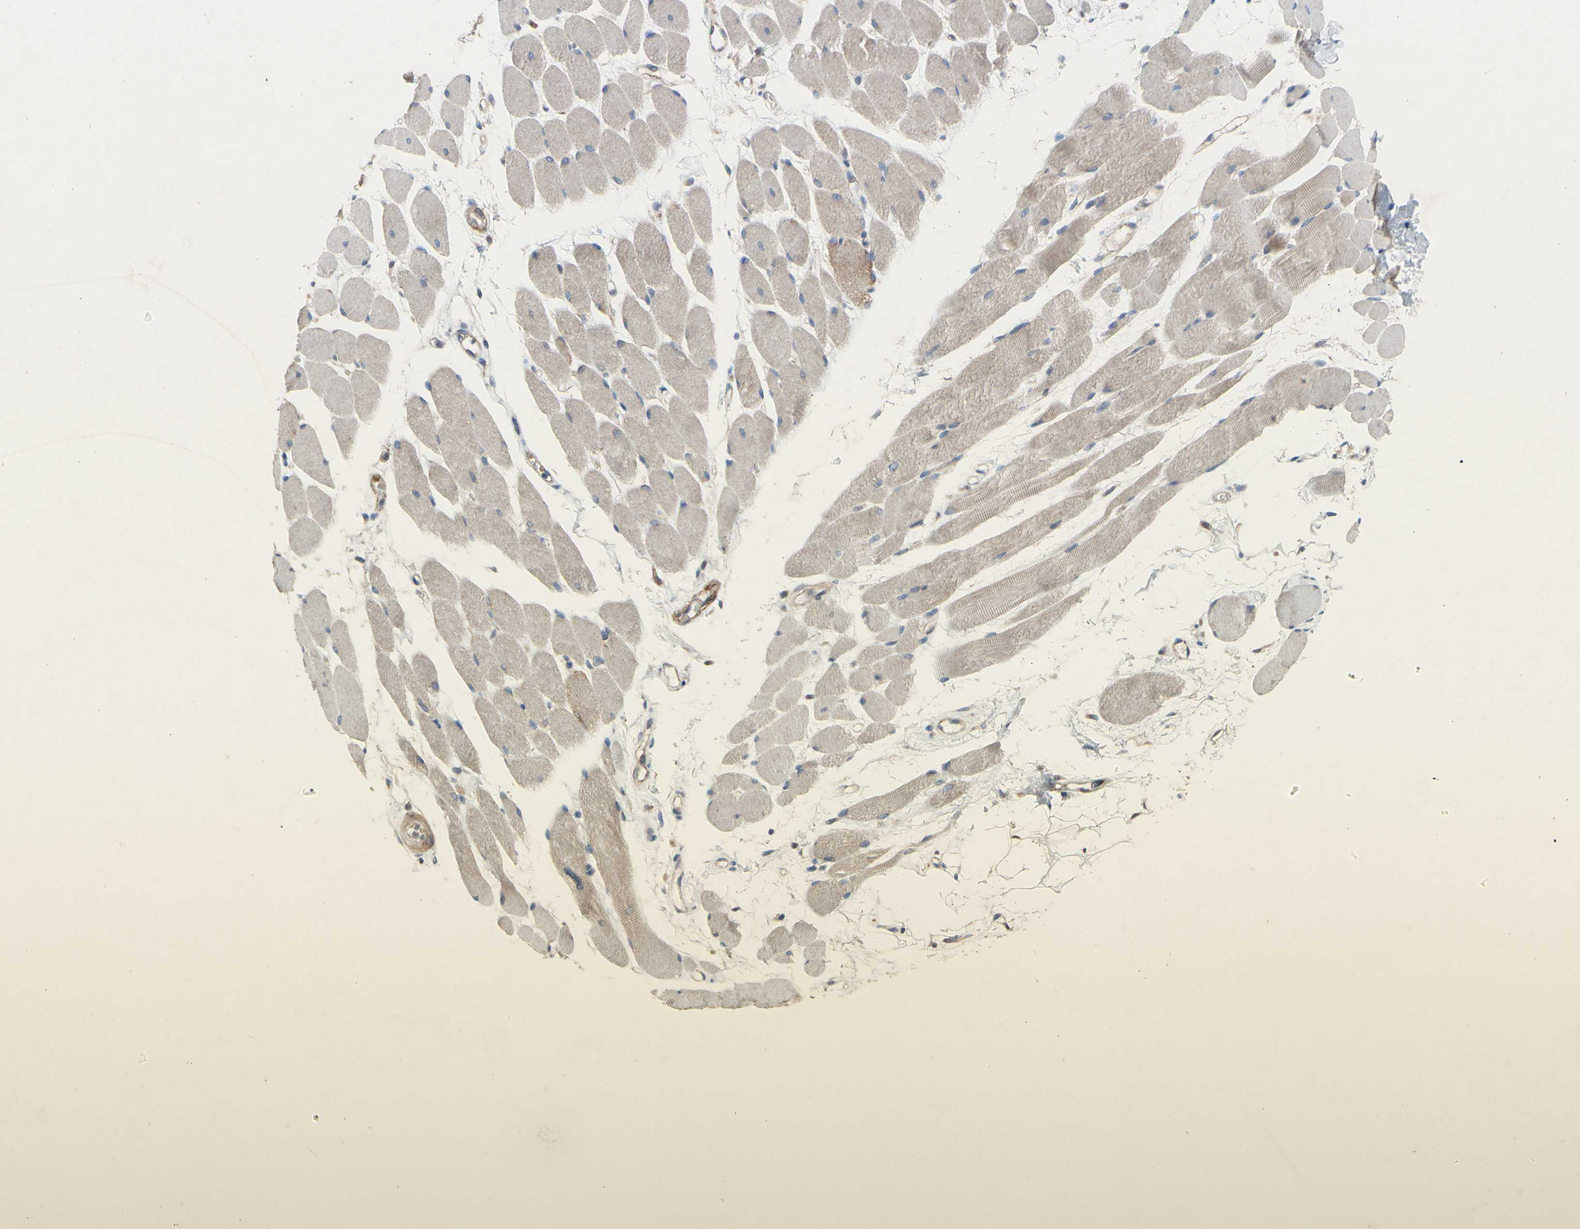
{"staining": {"intensity": "moderate", "quantity": ">75%", "location": "cytoplasmic/membranous"}, "tissue": "skeletal muscle", "cell_type": "Myocytes", "image_type": "normal", "snomed": [{"axis": "morphology", "description": "Normal tissue, NOS"}, {"axis": "topography", "description": "Skeletal muscle"}, {"axis": "topography", "description": "Peripheral nerve tissue"}], "caption": "Immunohistochemistry (DAB) staining of unremarkable human skeletal muscle shows moderate cytoplasmic/membranous protein staining in about >75% of myocytes.", "gene": "PDGFB", "patient": {"sex": "female", "age": 84}}